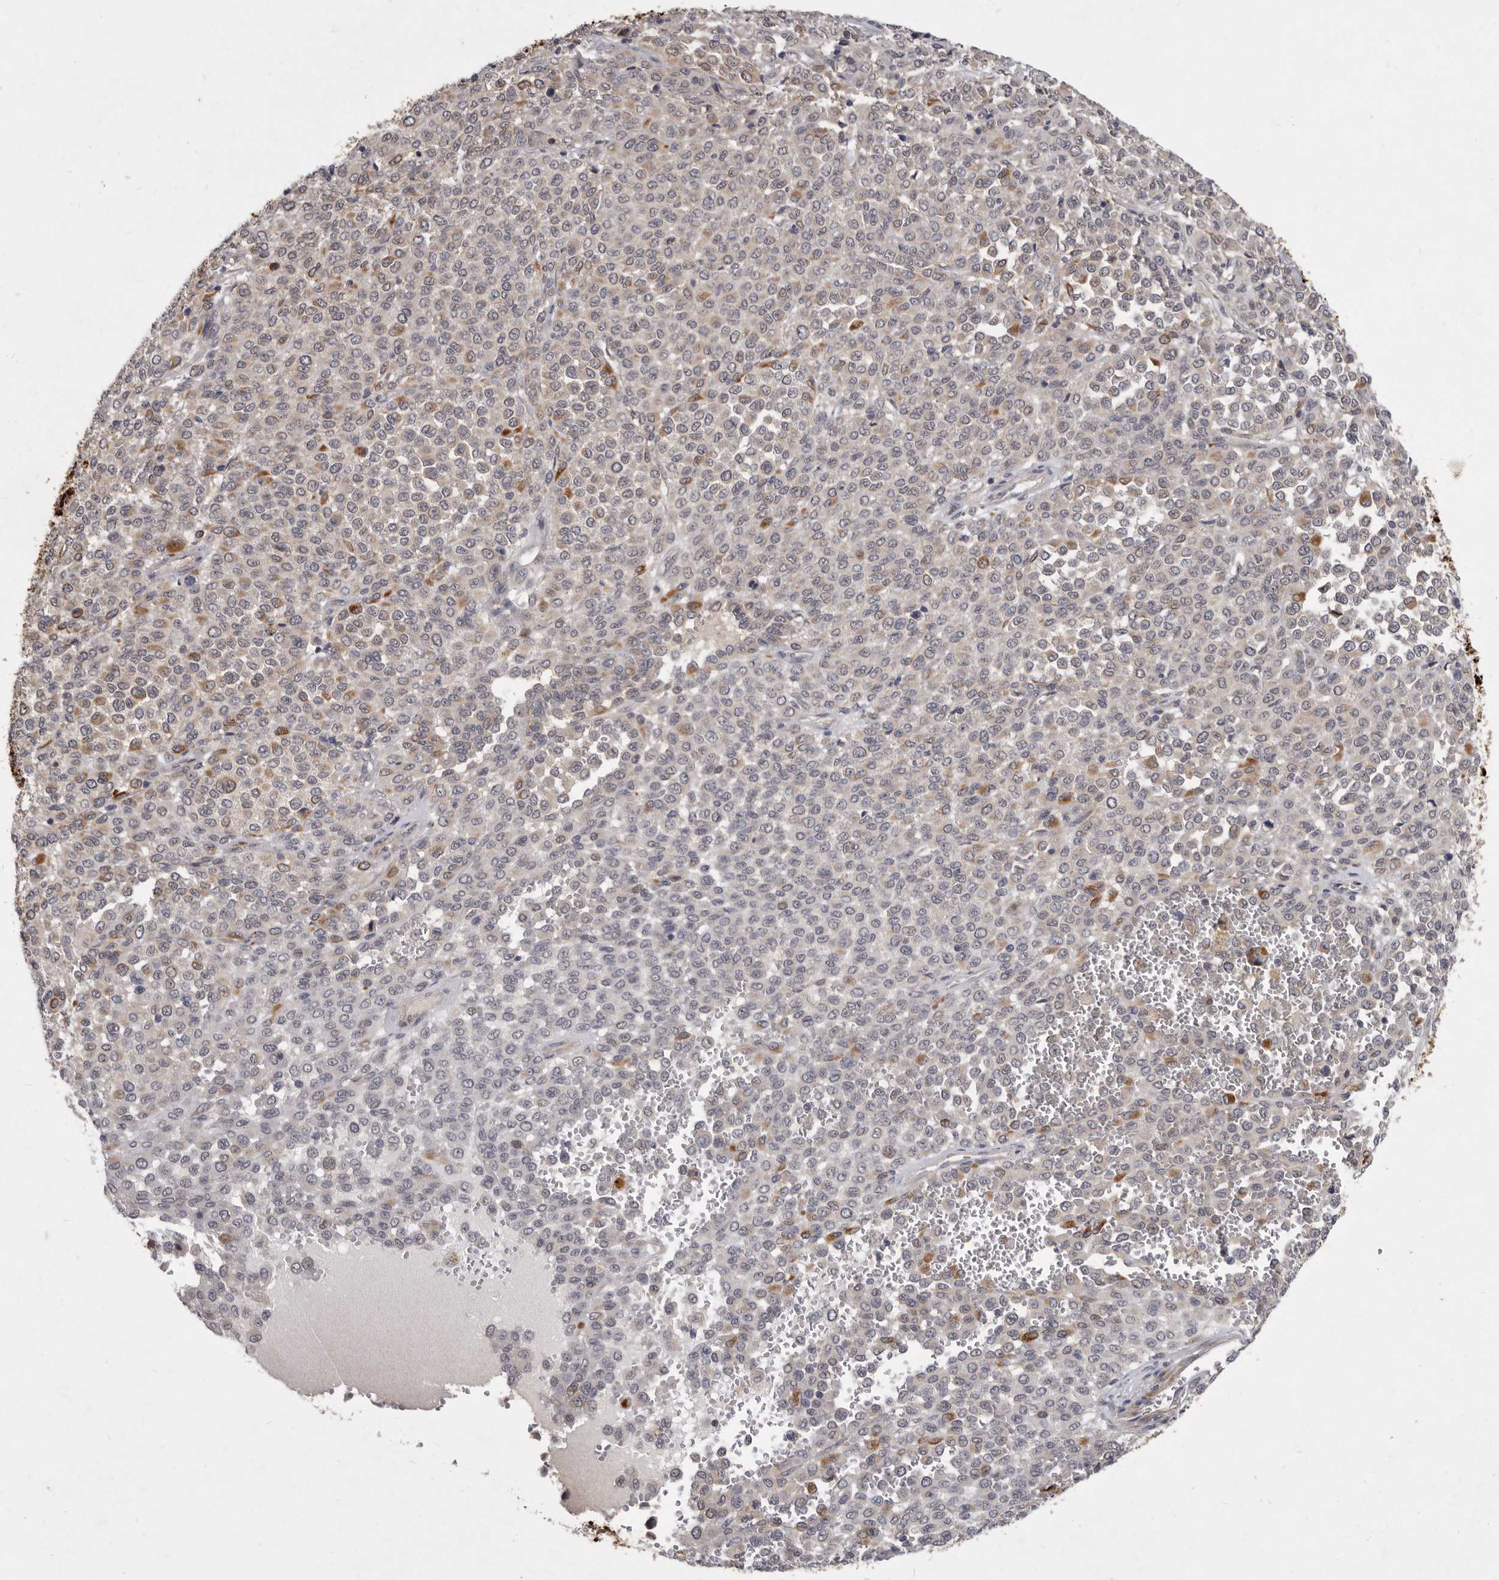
{"staining": {"intensity": "negative", "quantity": "none", "location": "none"}, "tissue": "melanoma", "cell_type": "Tumor cells", "image_type": "cancer", "snomed": [{"axis": "morphology", "description": "Malignant melanoma, Metastatic site"}, {"axis": "topography", "description": "Pancreas"}], "caption": "Immunohistochemistry micrograph of neoplastic tissue: malignant melanoma (metastatic site) stained with DAB shows no significant protein staining in tumor cells.", "gene": "SLC22A1", "patient": {"sex": "female", "age": 30}}